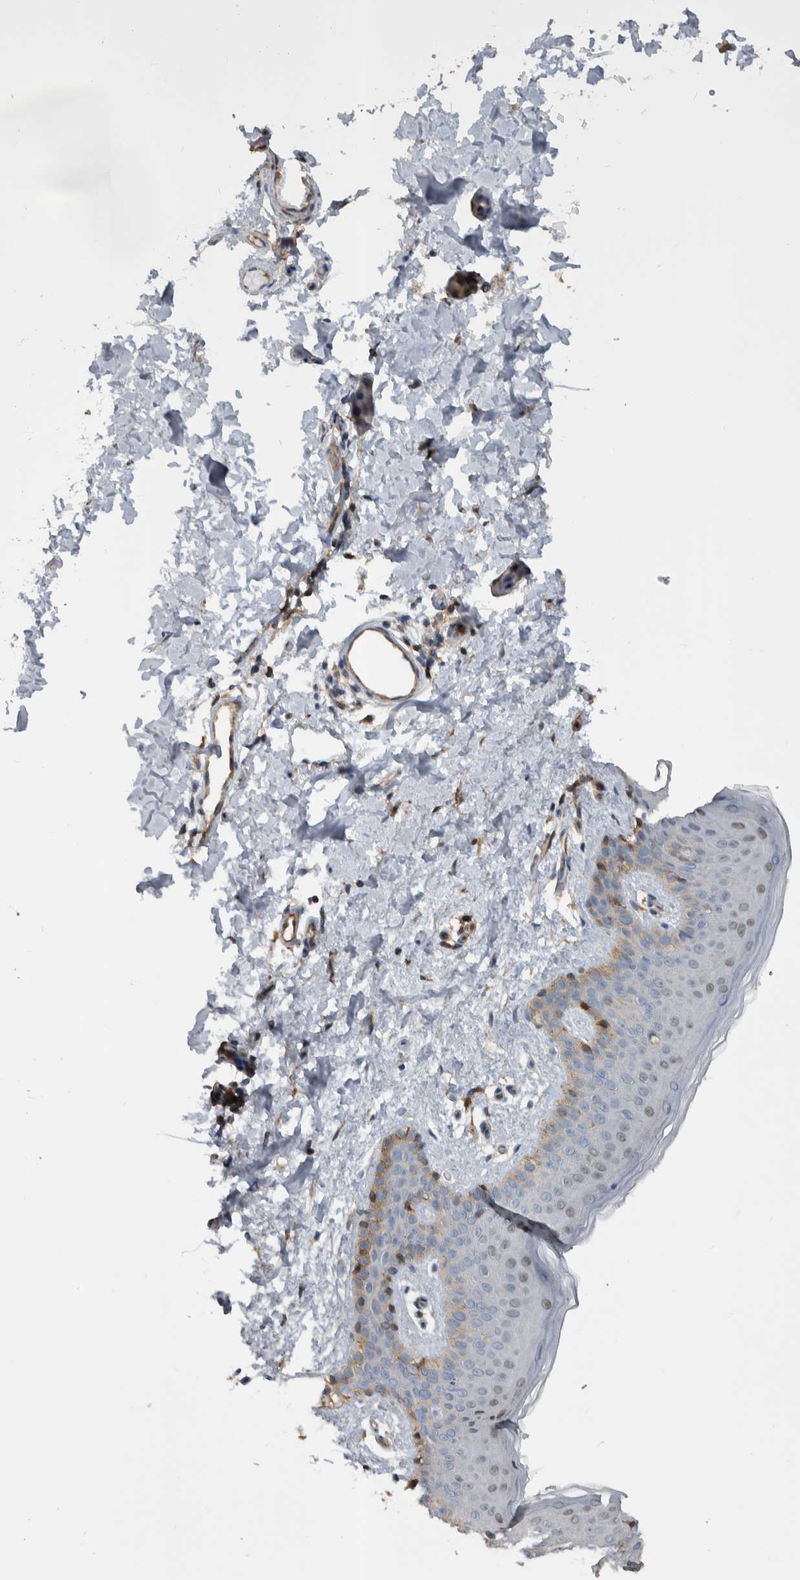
{"staining": {"intensity": "weak", "quantity": "25%-75%", "location": "cytoplasmic/membranous"}, "tissue": "skin", "cell_type": "Fibroblasts", "image_type": "normal", "snomed": [{"axis": "morphology", "description": "Normal tissue, NOS"}, {"axis": "topography", "description": "Skin"}], "caption": "Approximately 25%-75% of fibroblasts in unremarkable human skin show weak cytoplasmic/membranous protein positivity as visualized by brown immunohistochemical staining.", "gene": "SDCBP", "patient": {"sex": "male", "age": 40}}